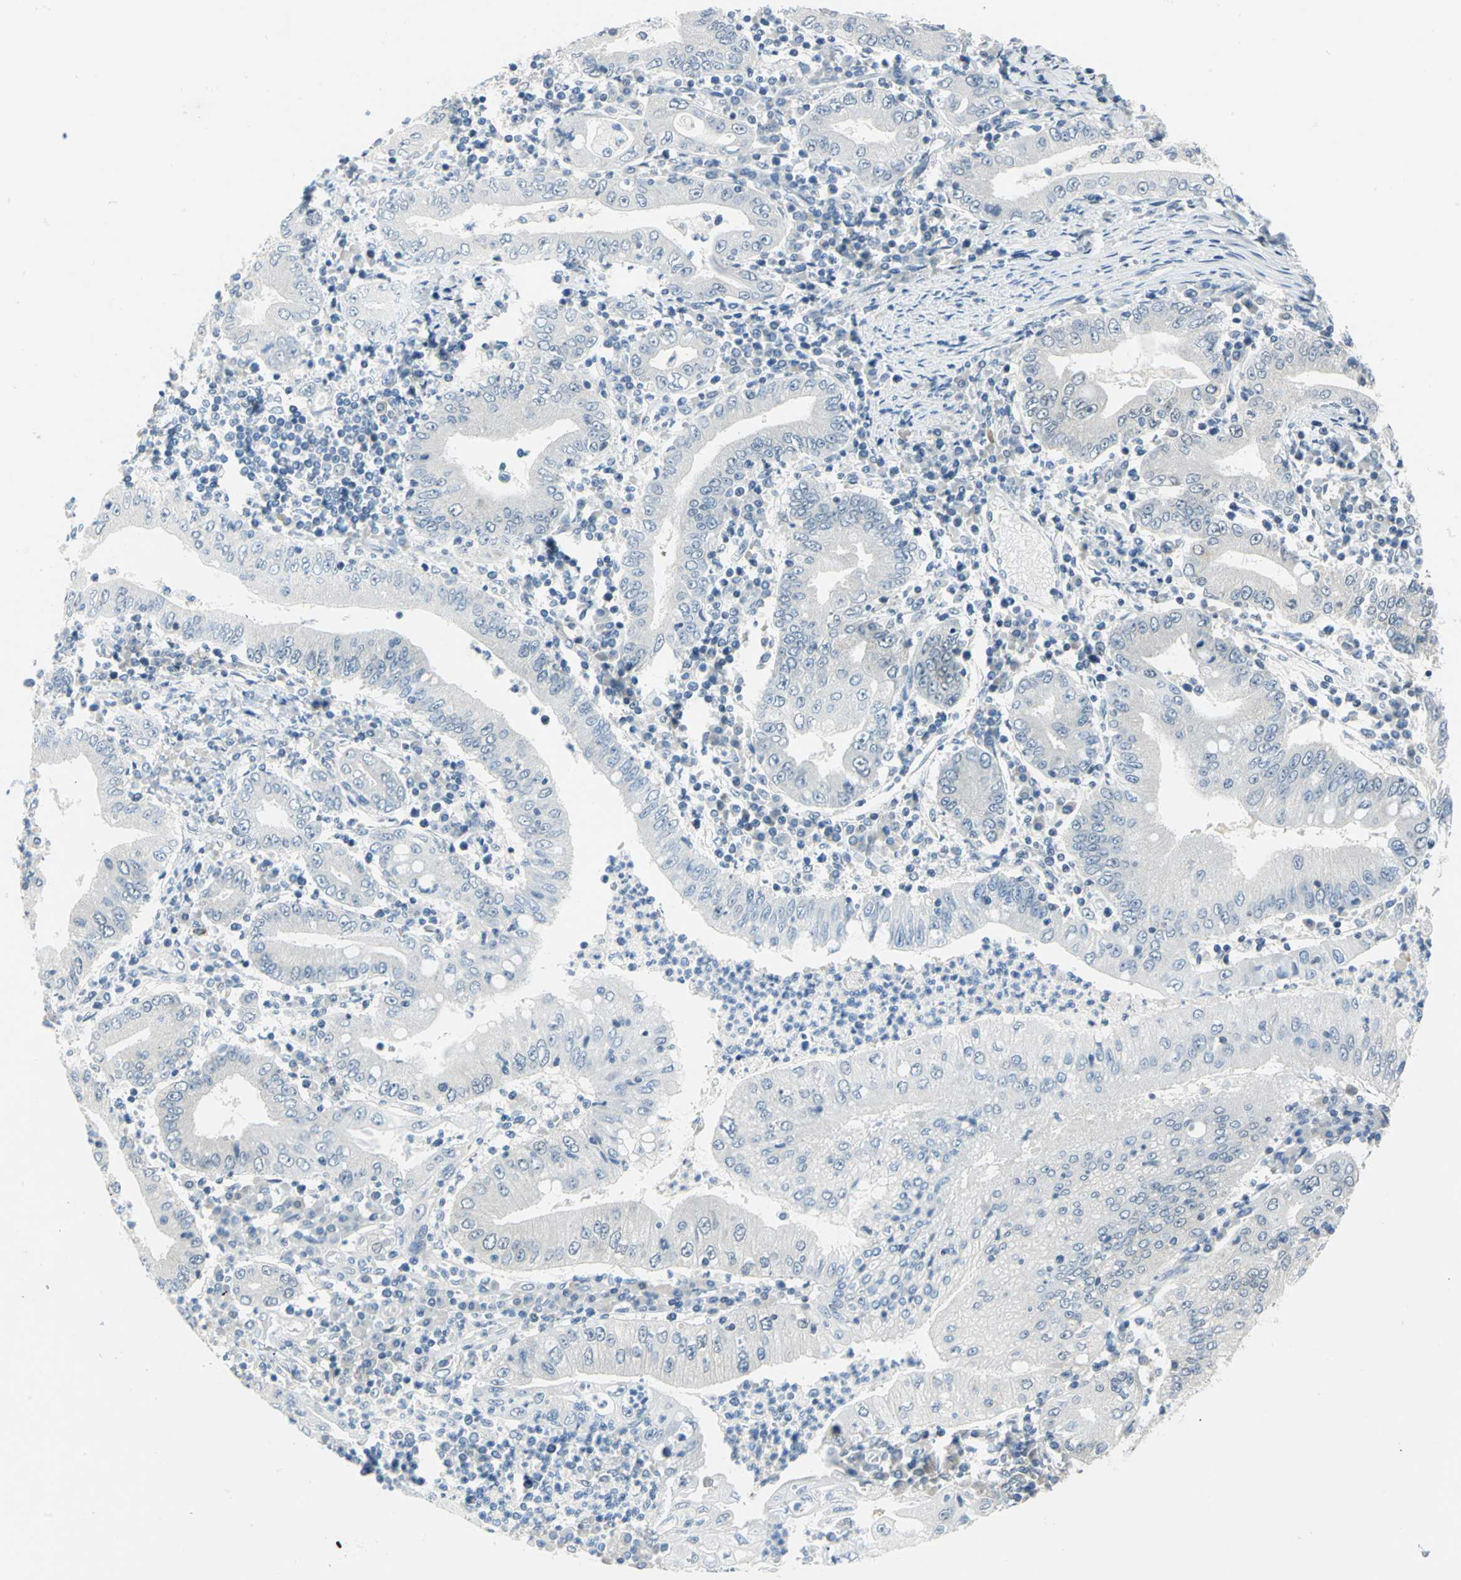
{"staining": {"intensity": "negative", "quantity": "none", "location": "none"}, "tissue": "stomach cancer", "cell_type": "Tumor cells", "image_type": "cancer", "snomed": [{"axis": "morphology", "description": "Normal tissue, NOS"}, {"axis": "morphology", "description": "Adenocarcinoma, NOS"}, {"axis": "topography", "description": "Esophagus"}, {"axis": "topography", "description": "Stomach, upper"}, {"axis": "topography", "description": "Peripheral nerve tissue"}], "caption": "IHC image of stomach cancer (adenocarcinoma) stained for a protein (brown), which shows no staining in tumor cells. Nuclei are stained in blue.", "gene": "PIN1", "patient": {"sex": "male", "age": 62}}